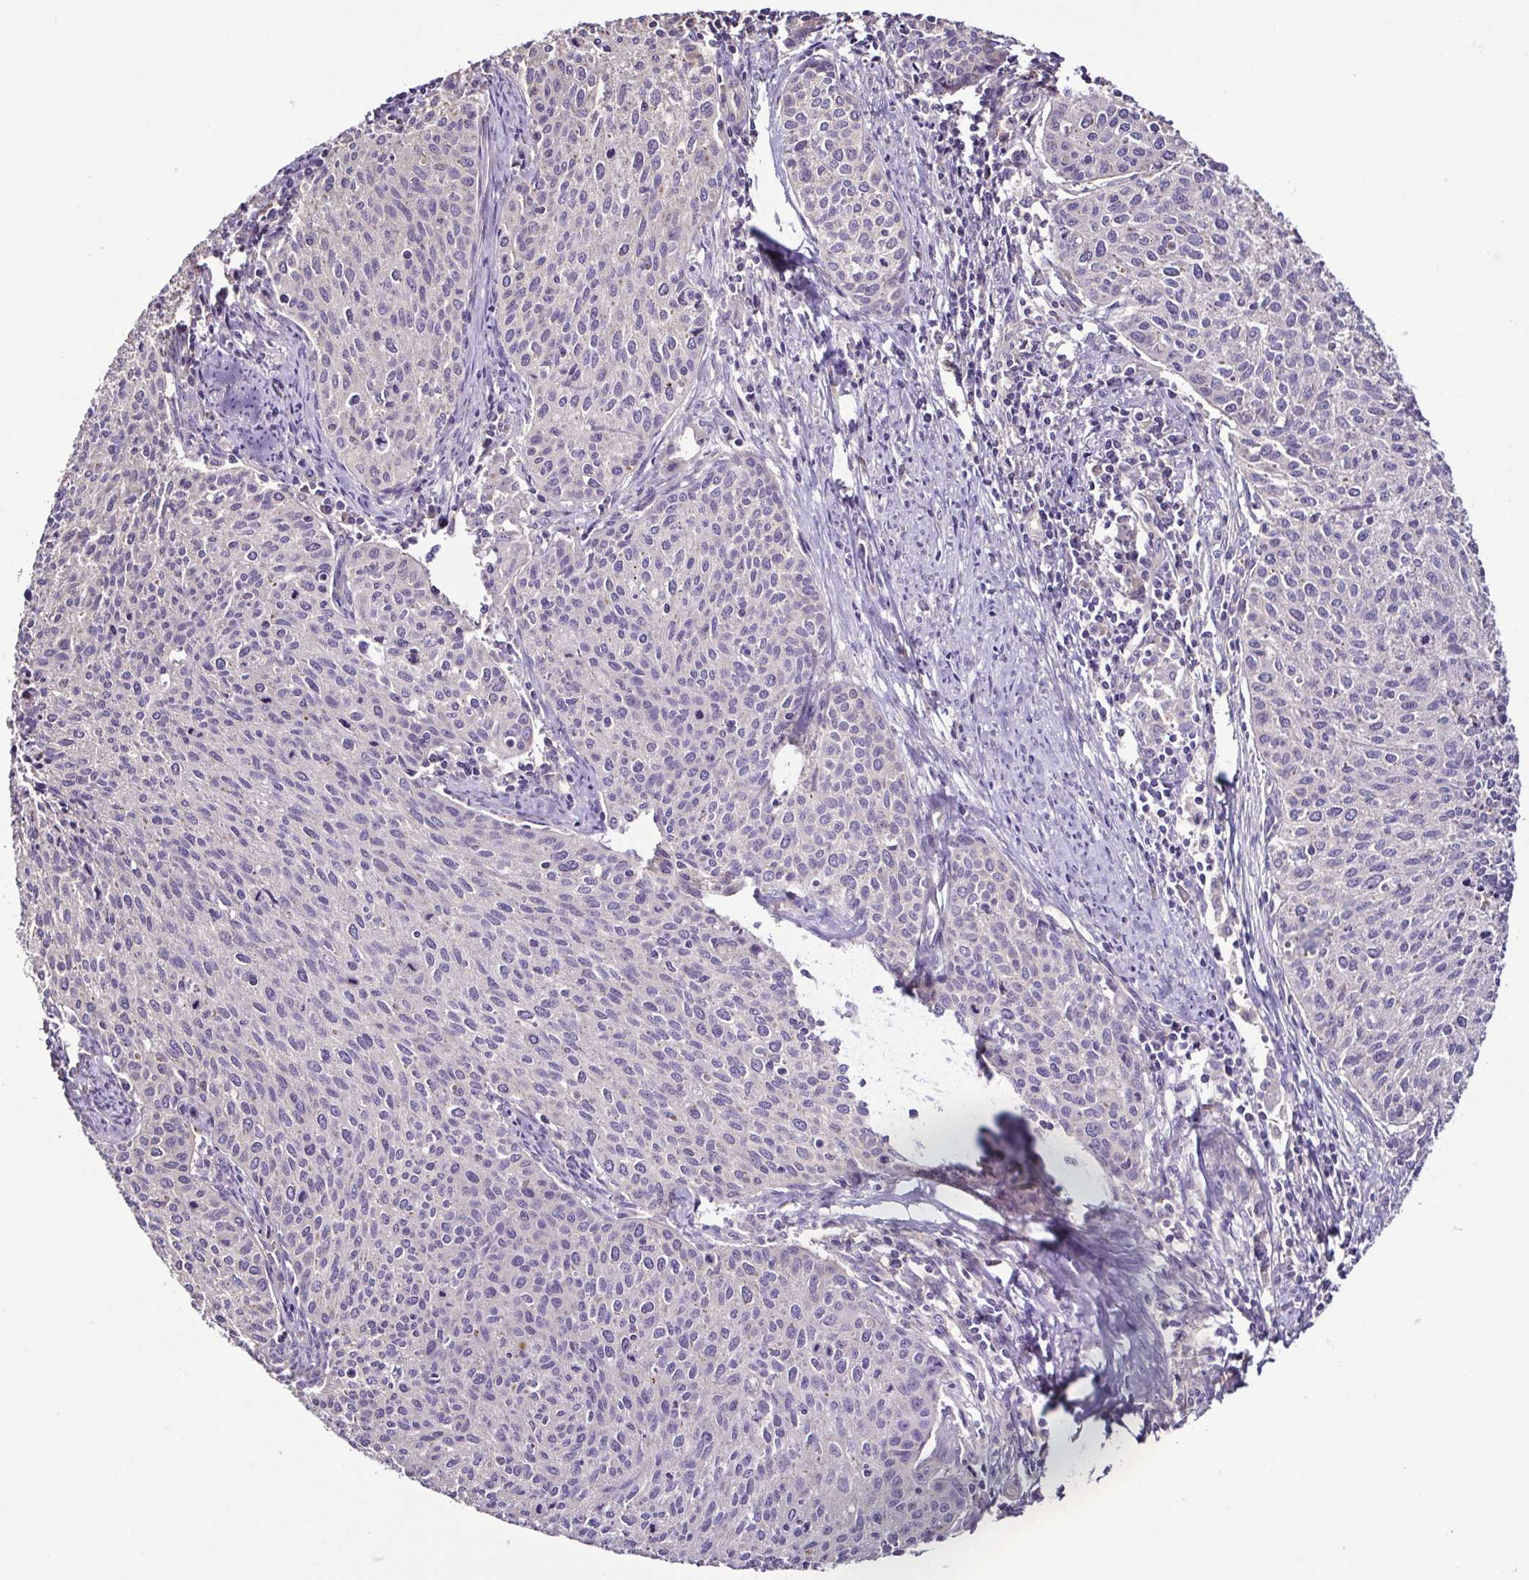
{"staining": {"intensity": "negative", "quantity": "none", "location": "none"}, "tissue": "cervical cancer", "cell_type": "Tumor cells", "image_type": "cancer", "snomed": [{"axis": "morphology", "description": "Squamous cell carcinoma, NOS"}, {"axis": "topography", "description": "Cervix"}], "caption": "An IHC photomicrograph of cervical cancer (squamous cell carcinoma) is shown. There is no staining in tumor cells of cervical cancer (squamous cell carcinoma).", "gene": "LMOD2", "patient": {"sex": "female", "age": 38}}